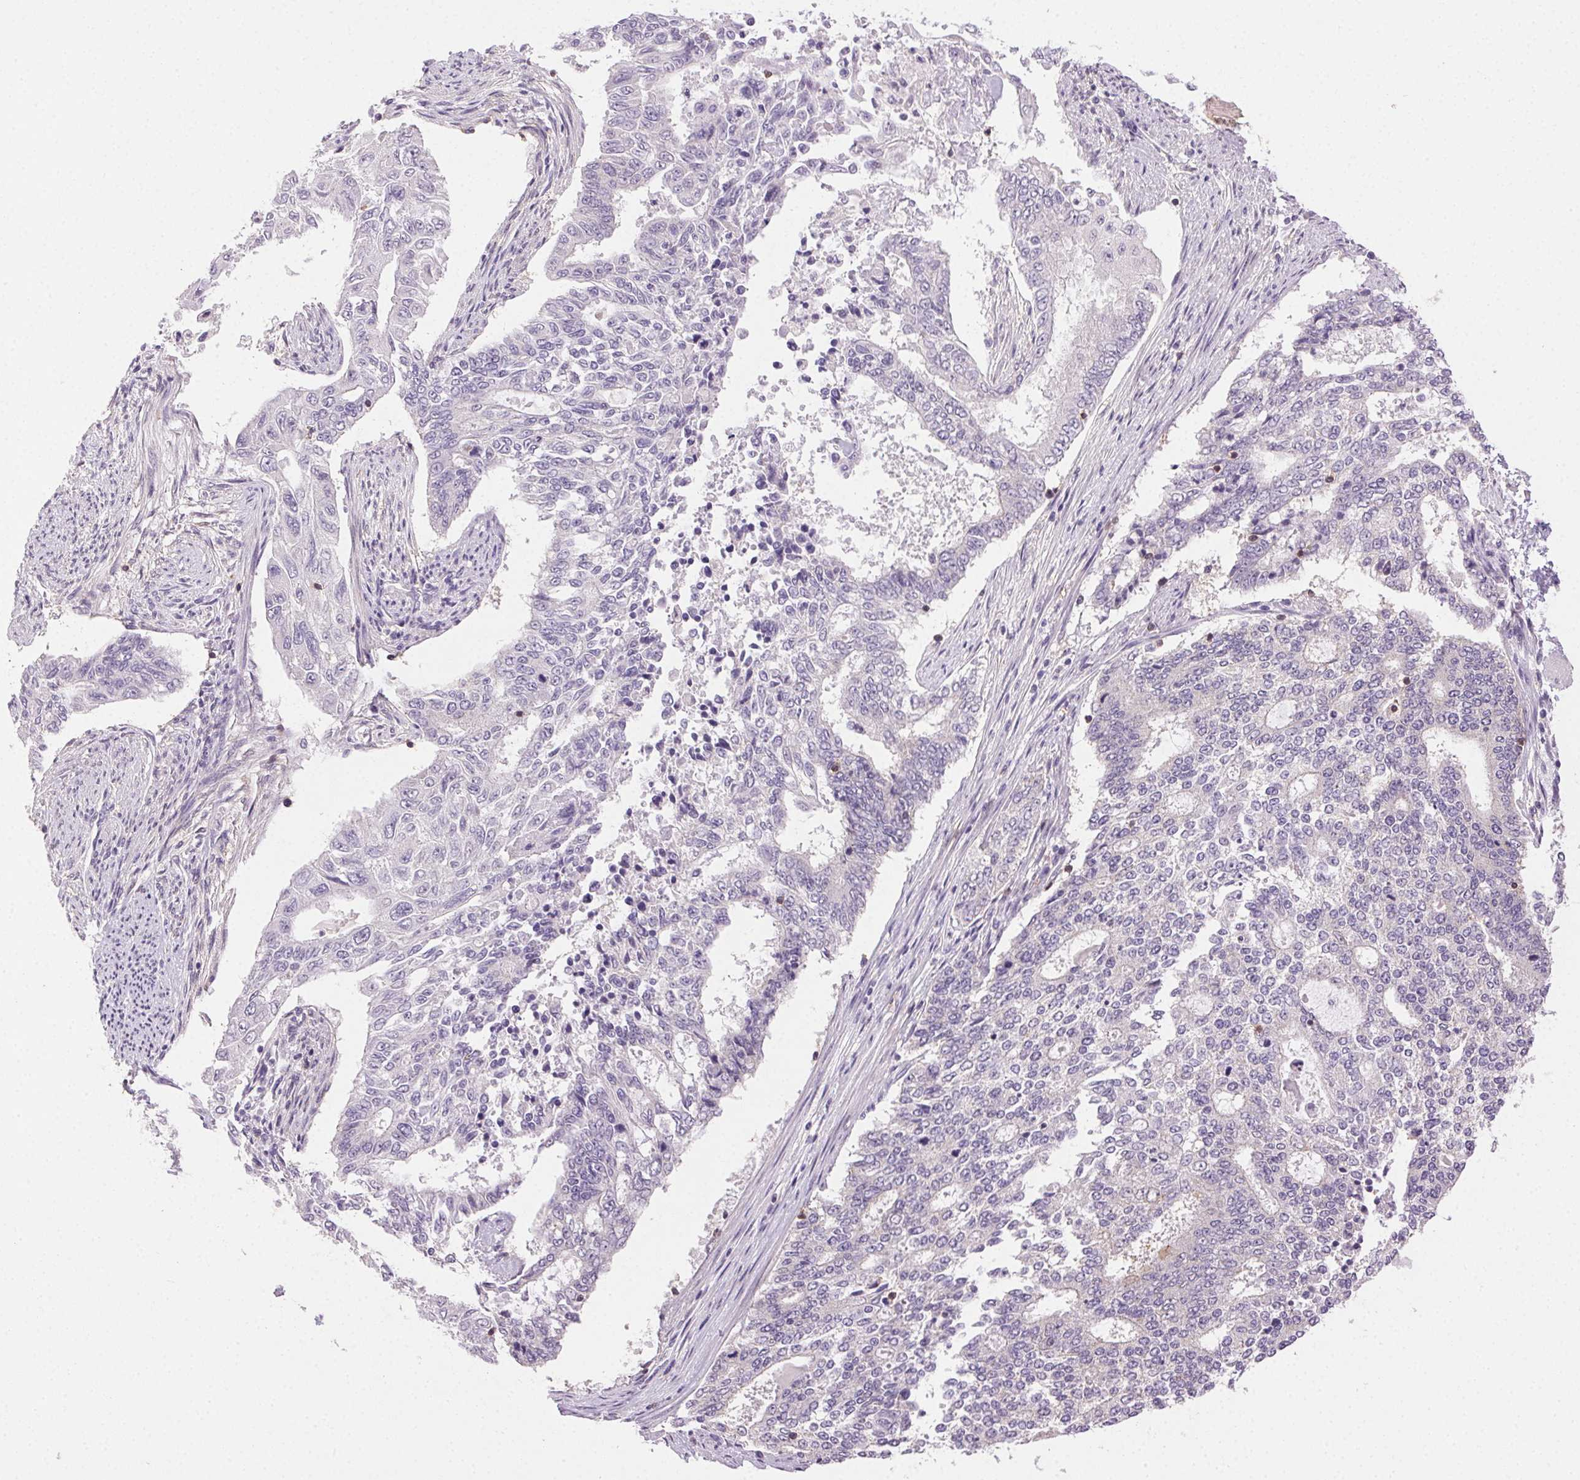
{"staining": {"intensity": "negative", "quantity": "none", "location": "none"}, "tissue": "endometrial cancer", "cell_type": "Tumor cells", "image_type": "cancer", "snomed": [{"axis": "morphology", "description": "Adenocarcinoma, NOS"}, {"axis": "topography", "description": "Uterus"}], "caption": "Protein analysis of endometrial adenocarcinoma exhibits no significant expression in tumor cells.", "gene": "AKAP5", "patient": {"sex": "female", "age": 59}}